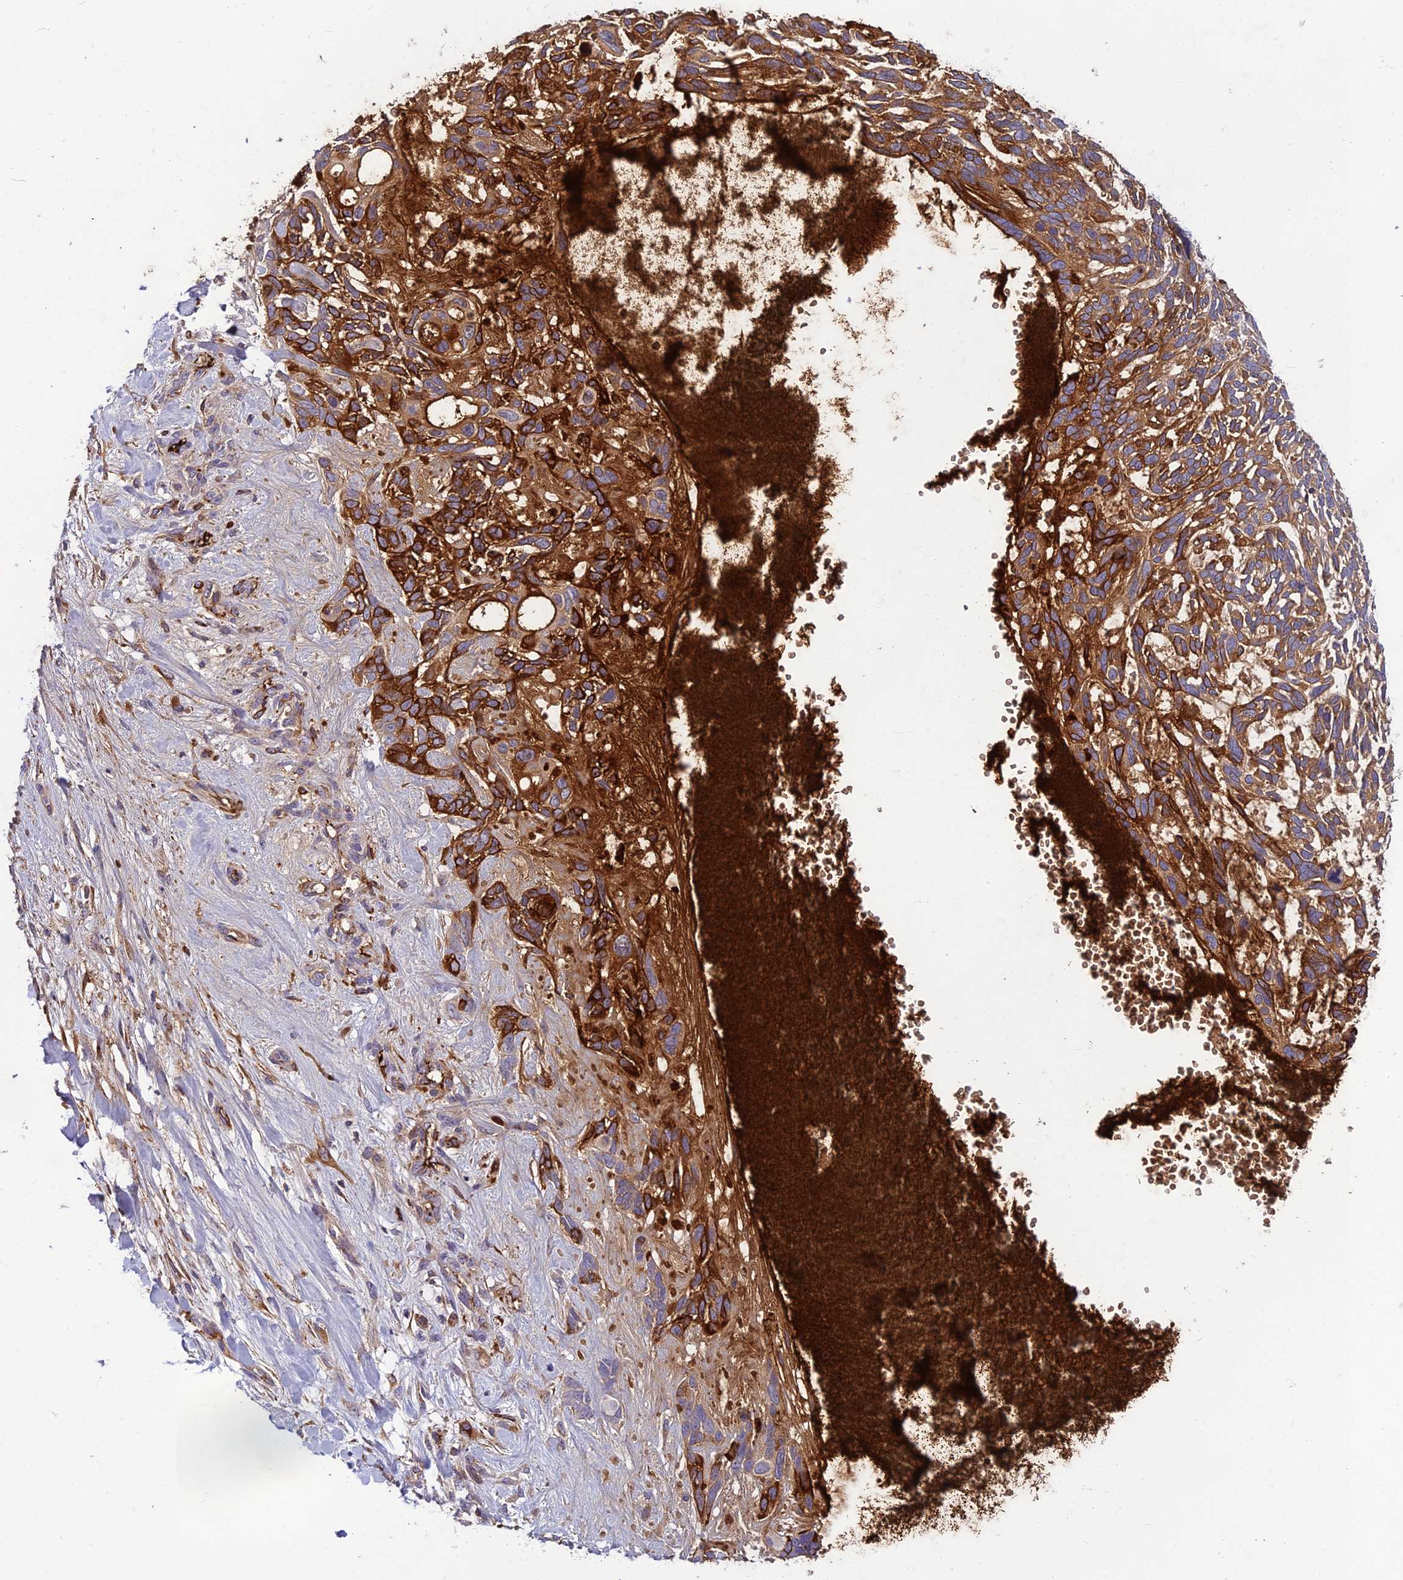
{"staining": {"intensity": "strong", "quantity": "25%-75%", "location": "cytoplasmic/membranous"}, "tissue": "skin cancer", "cell_type": "Tumor cells", "image_type": "cancer", "snomed": [{"axis": "morphology", "description": "Basal cell carcinoma"}, {"axis": "topography", "description": "Skin"}], "caption": "Immunohistochemical staining of skin basal cell carcinoma demonstrates strong cytoplasmic/membranous protein positivity in approximately 25%-75% of tumor cells.", "gene": "CLEC11A", "patient": {"sex": "male", "age": 88}}